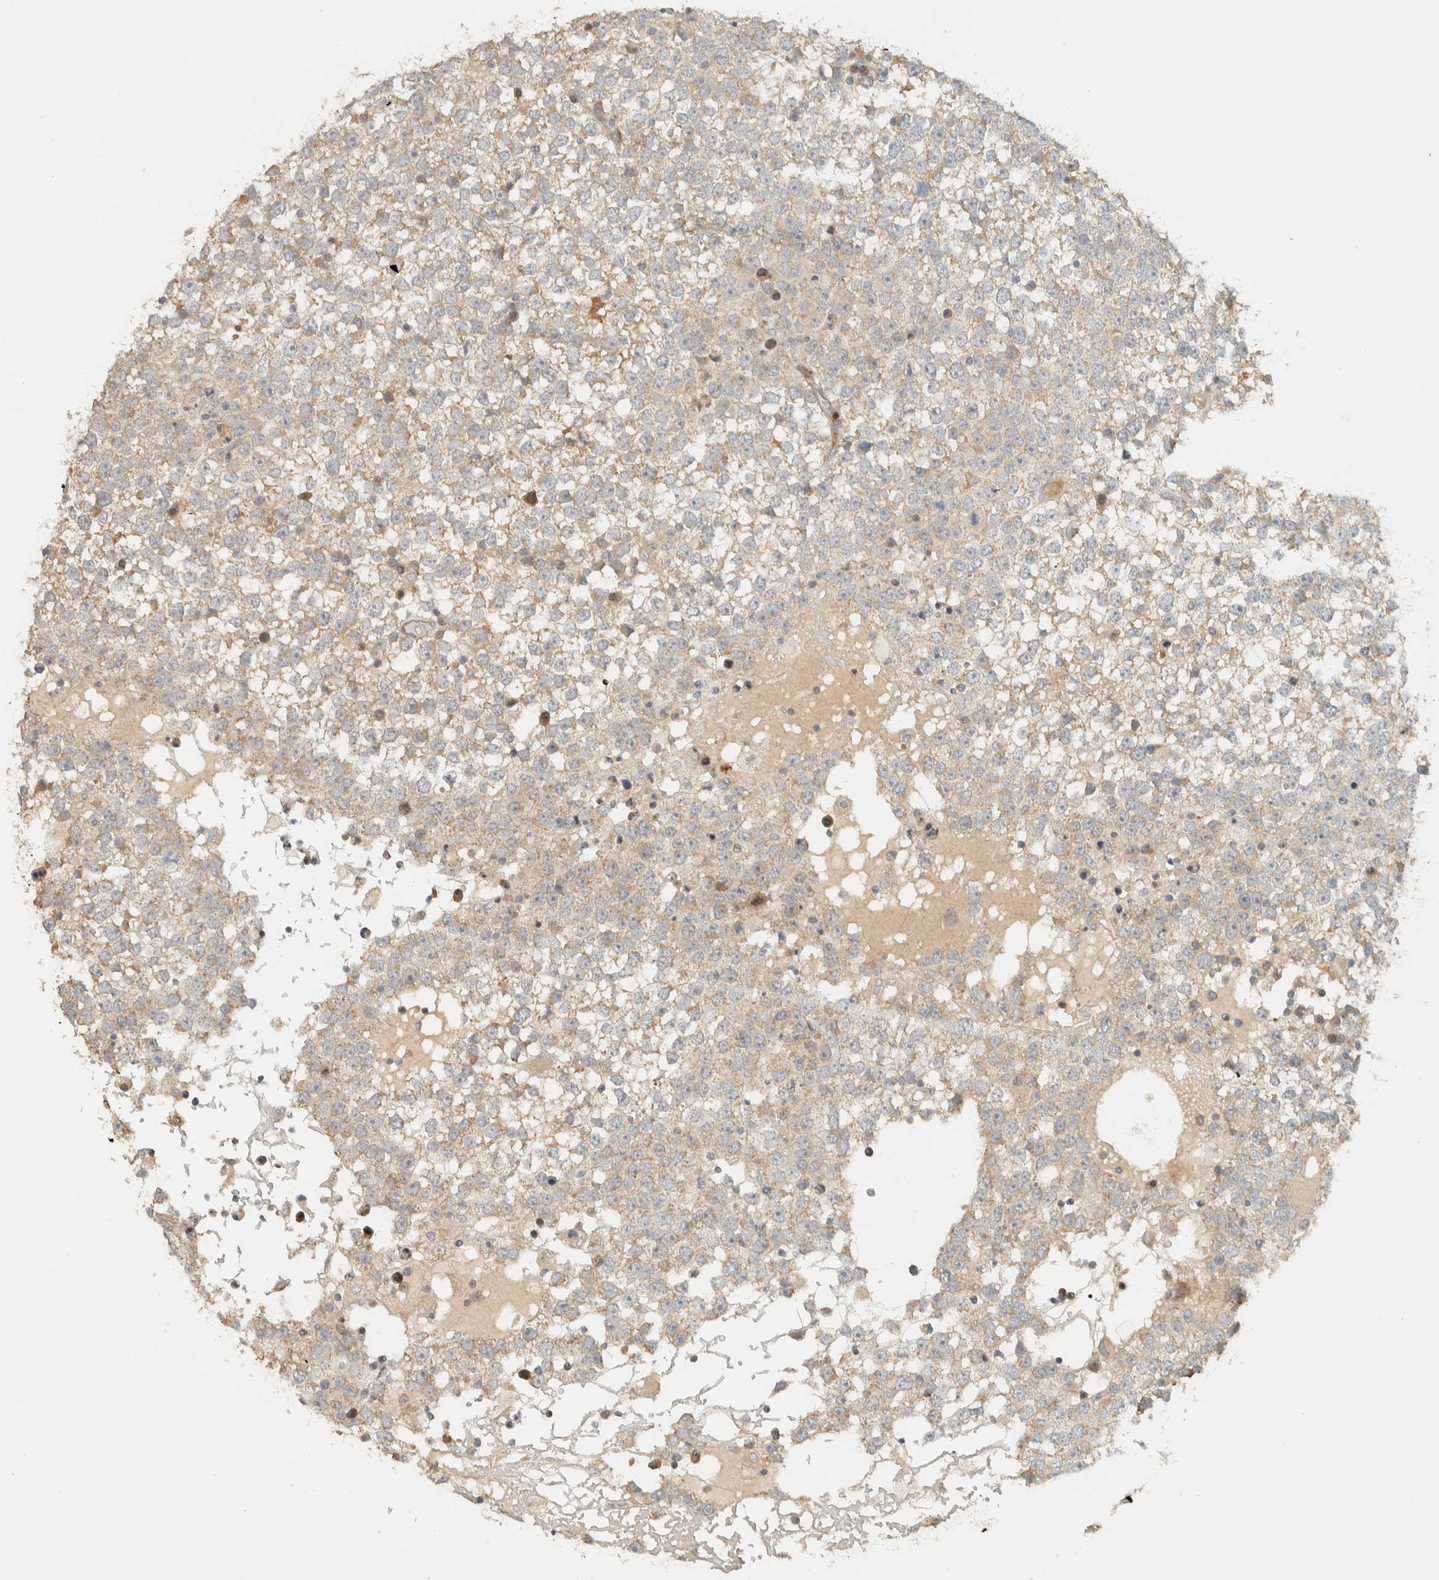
{"staining": {"intensity": "weak", "quantity": ">75%", "location": "cytoplasmic/membranous"}, "tissue": "testis cancer", "cell_type": "Tumor cells", "image_type": "cancer", "snomed": [{"axis": "morphology", "description": "Seminoma, NOS"}, {"axis": "topography", "description": "Testis"}], "caption": "This image displays IHC staining of testis cancer (seminoma), with low weak cytoplasmic/membranous staining in about >75% of tumor cells.", "gene": "CCDC171", "patient": {"sex": "male", "age": 65}}